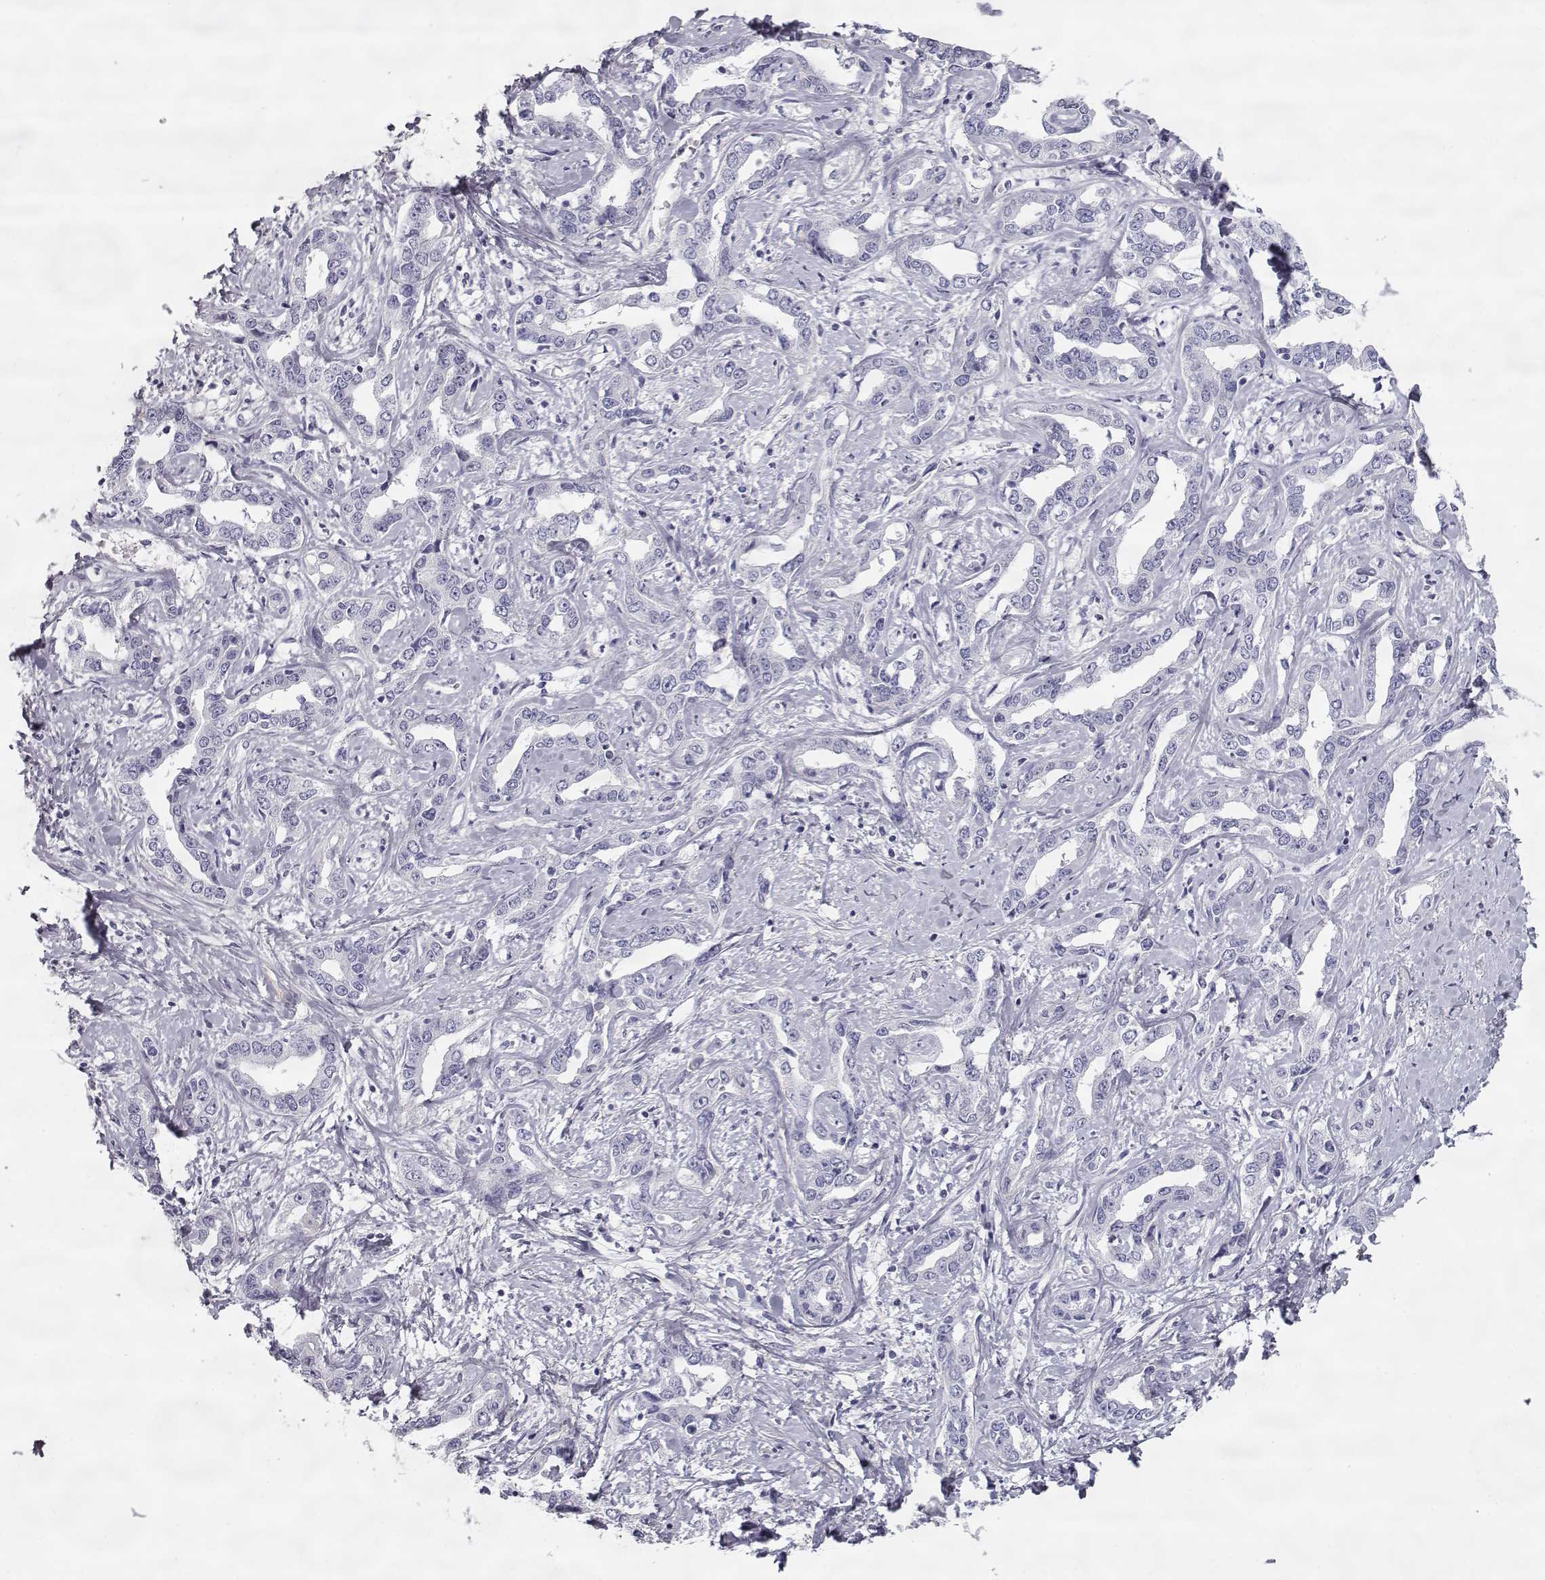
{"staining": {"intensity": "negative", "quantity": "none", "location": "none"}, "tissue": "liver cancer", "cell_type": "Tumor cells", "image_type": "cancer", "snomed": [{"axis": "morphology", "description": "Cholangiocarcinoma"}, {"axis": "topography", "description": "Liver"}], "caption": "Human liver cancer (cholangiocarcinoma) stained for a protein using immunohistochemistry reveals no expression in tumor cells.", "gene": "SLITRK3", "patient": {"sex": "male", "age": 59}}